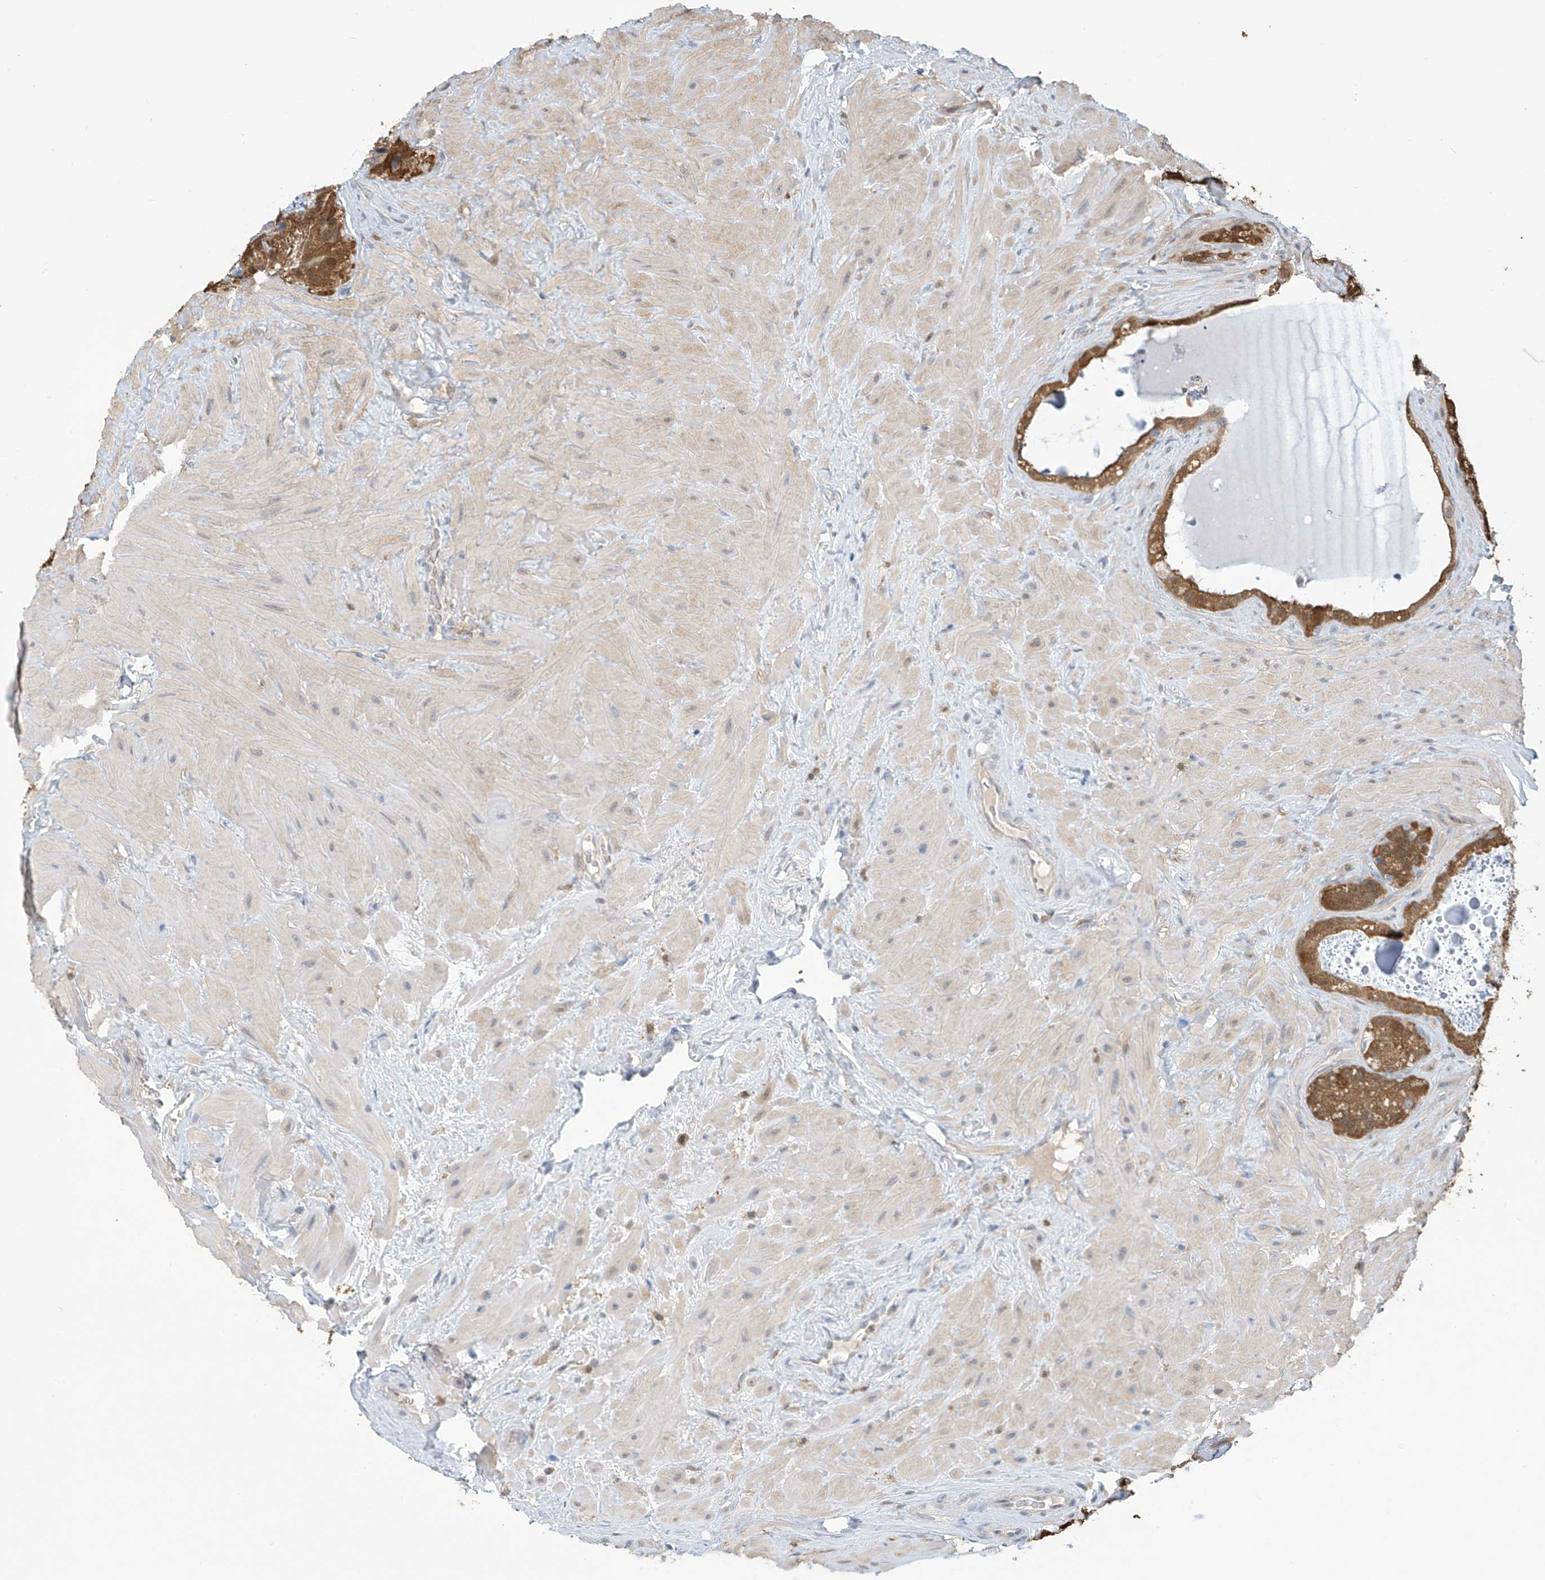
{"staining": {"intensity": "strong", "quantity": ">75%", "location": "cytoplasmic/membranous"}, "tissue": "seminal vesicle", "cell_type": "Glandular cells", "image_type": "normal", "snomed": [{"axis": "morphology", "description": "Normal tissue, NOS"}, {"axis": "topography", "description": "Prostate"}, {"axis": "topography", "description": "Seminal veicle"}], "caption": "Protein analysis of benign seminal vesicle displays strong cytoplasmic/membranous expression in about >75% of glandular cells.", "gene": "IDH1", "patient": {"sex": "male", "age": 68}}